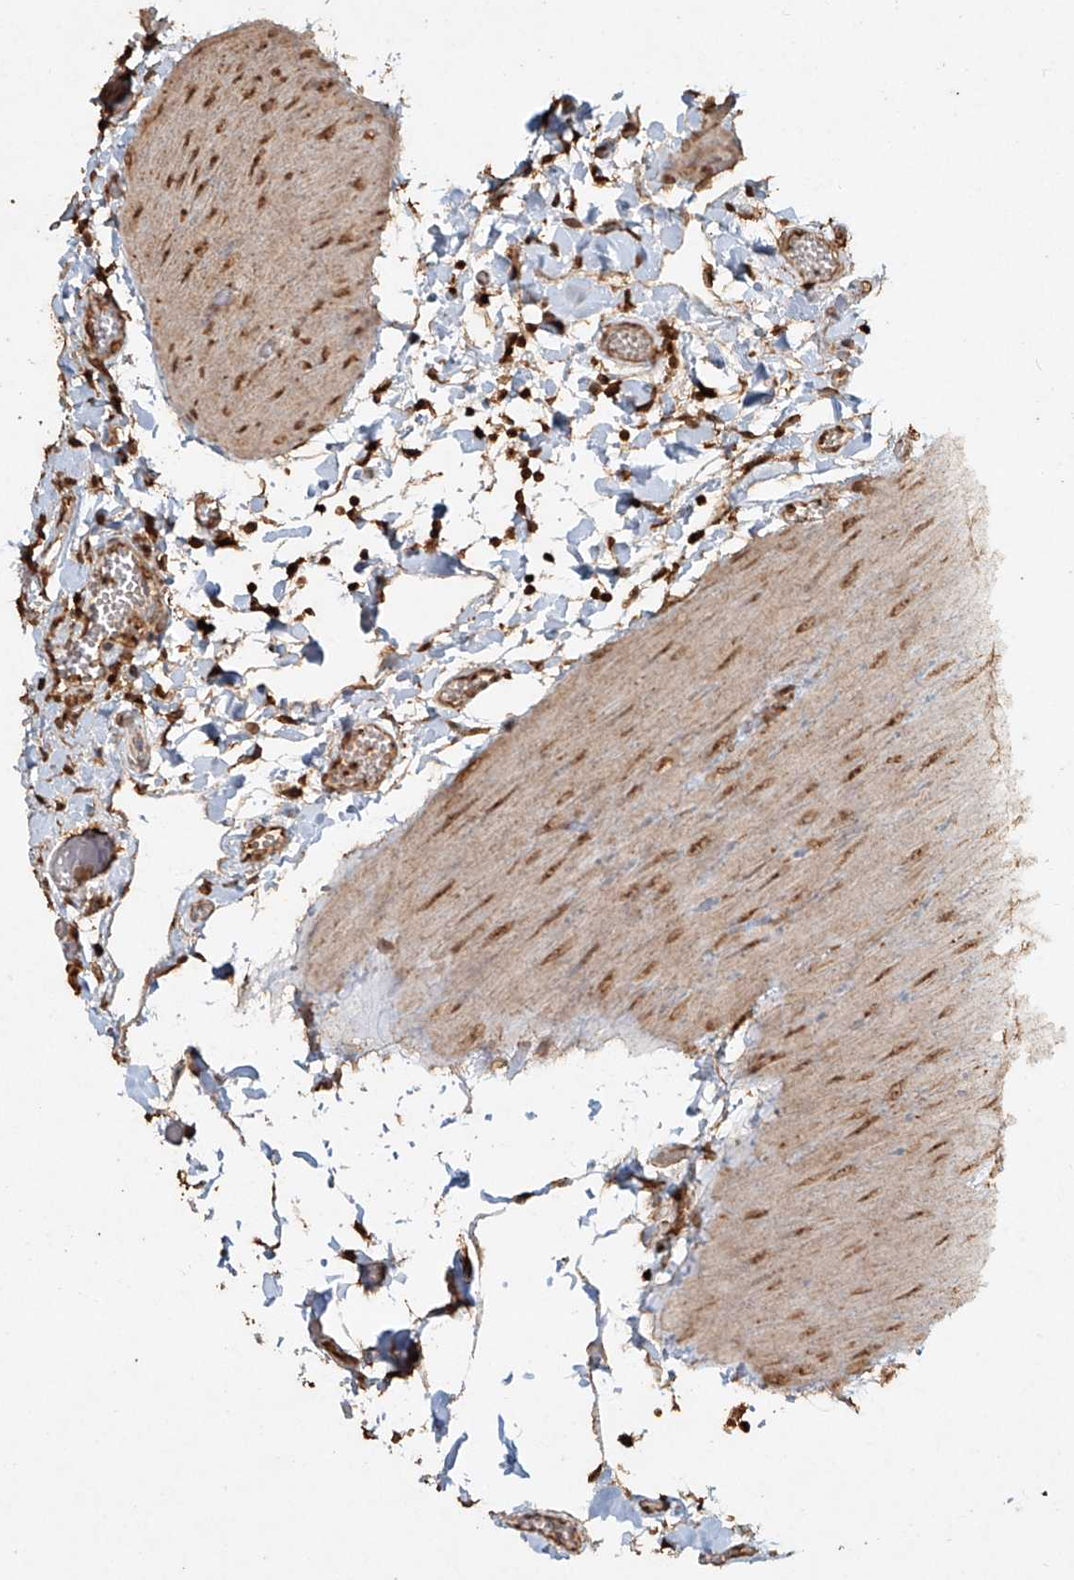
{"staining": {"intensity": "moderate", "quantity": ">75%", "location": "cytoplasmic/membranous,nuclear"}, "tissue": "gallbladder", "cell_type": "Glandular cells", "image_type": "normal", "snomed": [{"axis": "morphology", "description": "Normal tissue, NOS"}, {"axis": "topography", "description": "Gallbladder"}], "caption": "About >75% of glandular cells in benign gallbladder exhibit moderate cytoplasmic/membranous,nuclear protein expression as visualized by brown immunohistochemical staining.", "gene": "TIGAR", "patient": {"sex": "female", "age": 64}}